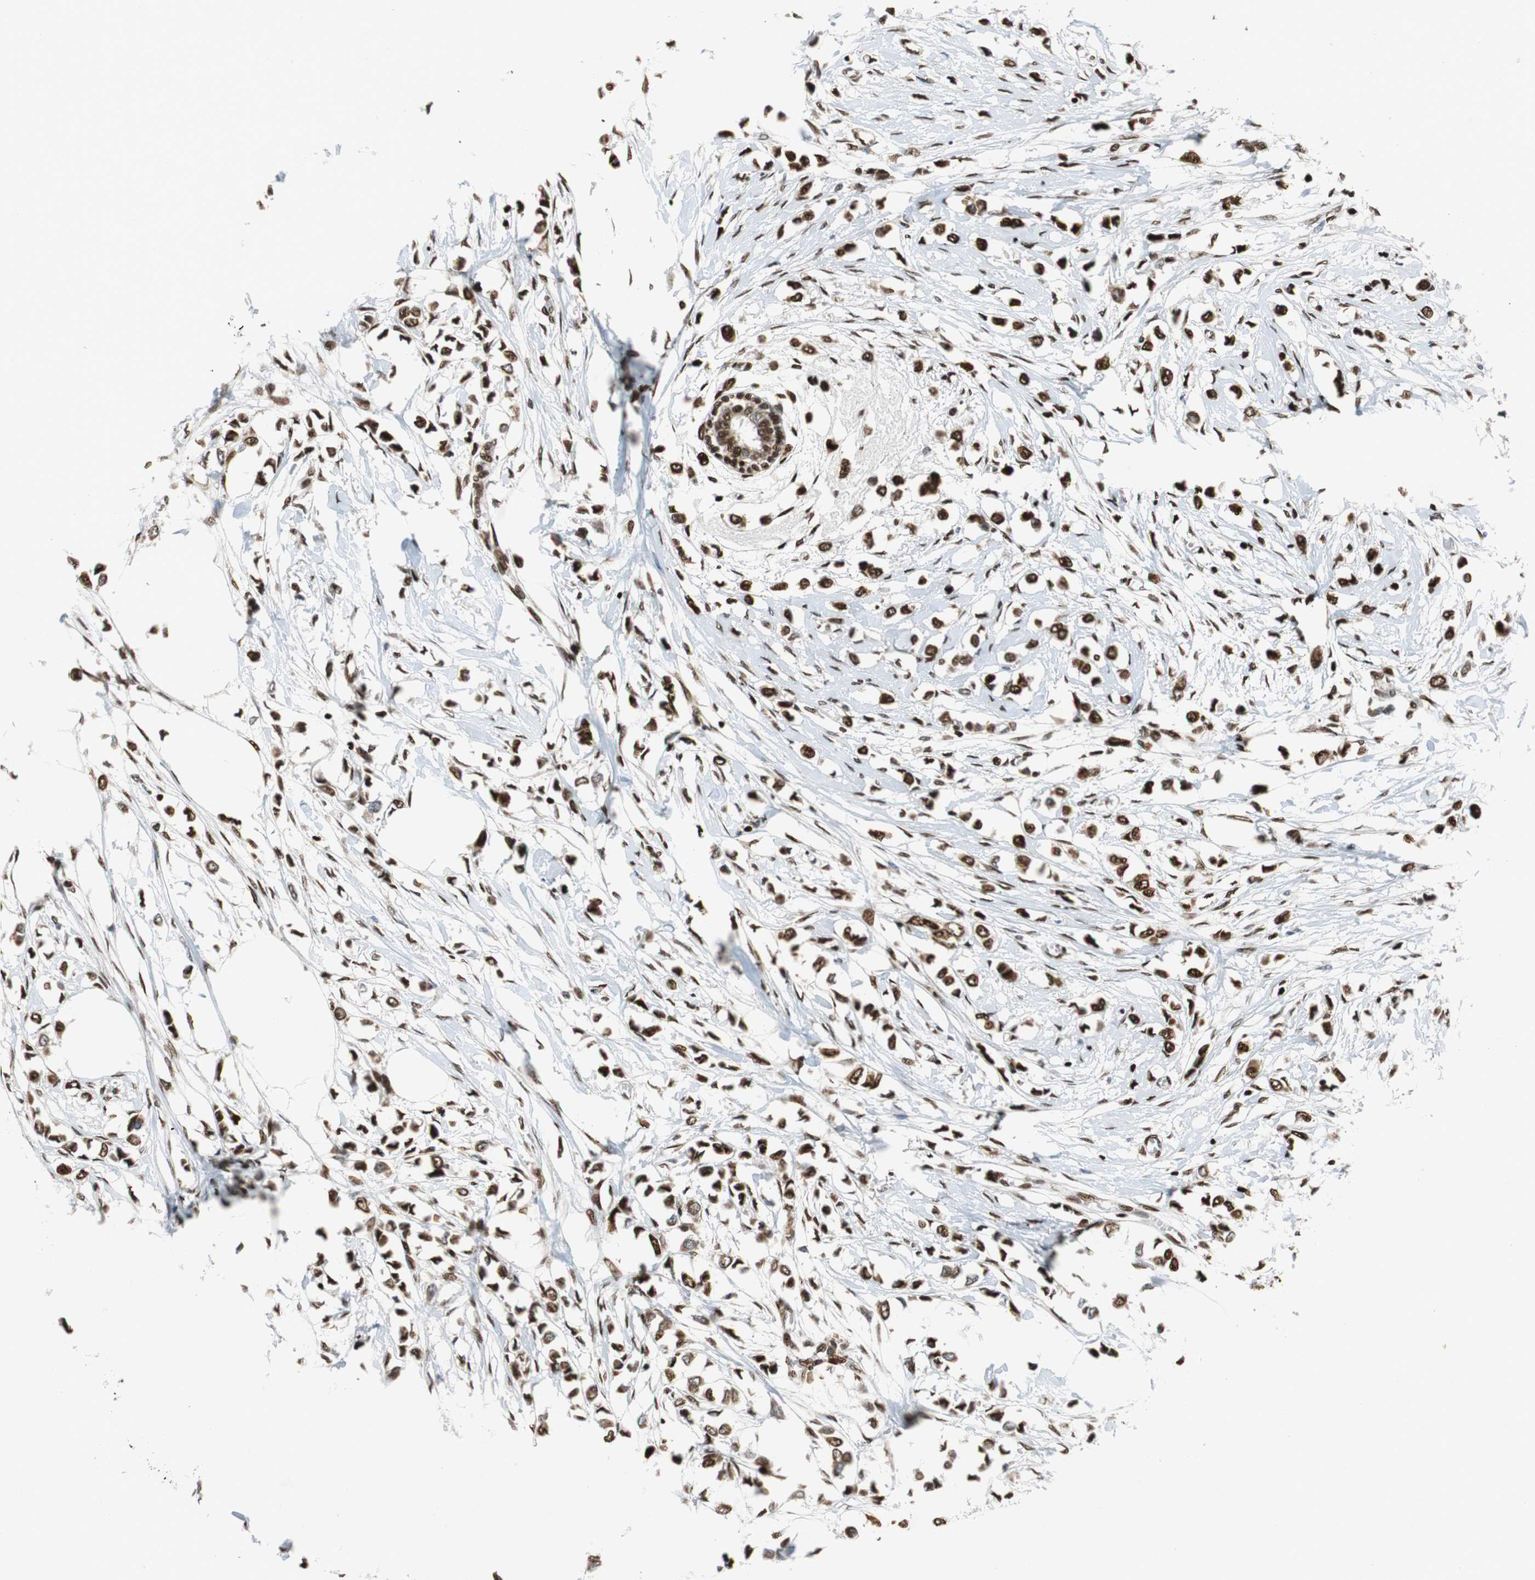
{"staining": {"intensity": "strong", "quantity": ">75%", "location": "nuclear"}, "tissue": "breast cancer", "cell_type": "Tumor cells", "image_type": "cancer", "snomed": [{"axis": "morphology", "description": "Lobular carcinoma"}, {"axis": "topography", "description": "Breast"}], "caption": "Immunohistochemical staining of breast cancer shows high levels of strong nuclear protein positivity in approximately >75% of tumor cells.", "gene": "HDAC1", "patient": {"sex": "female", "age": 51}}